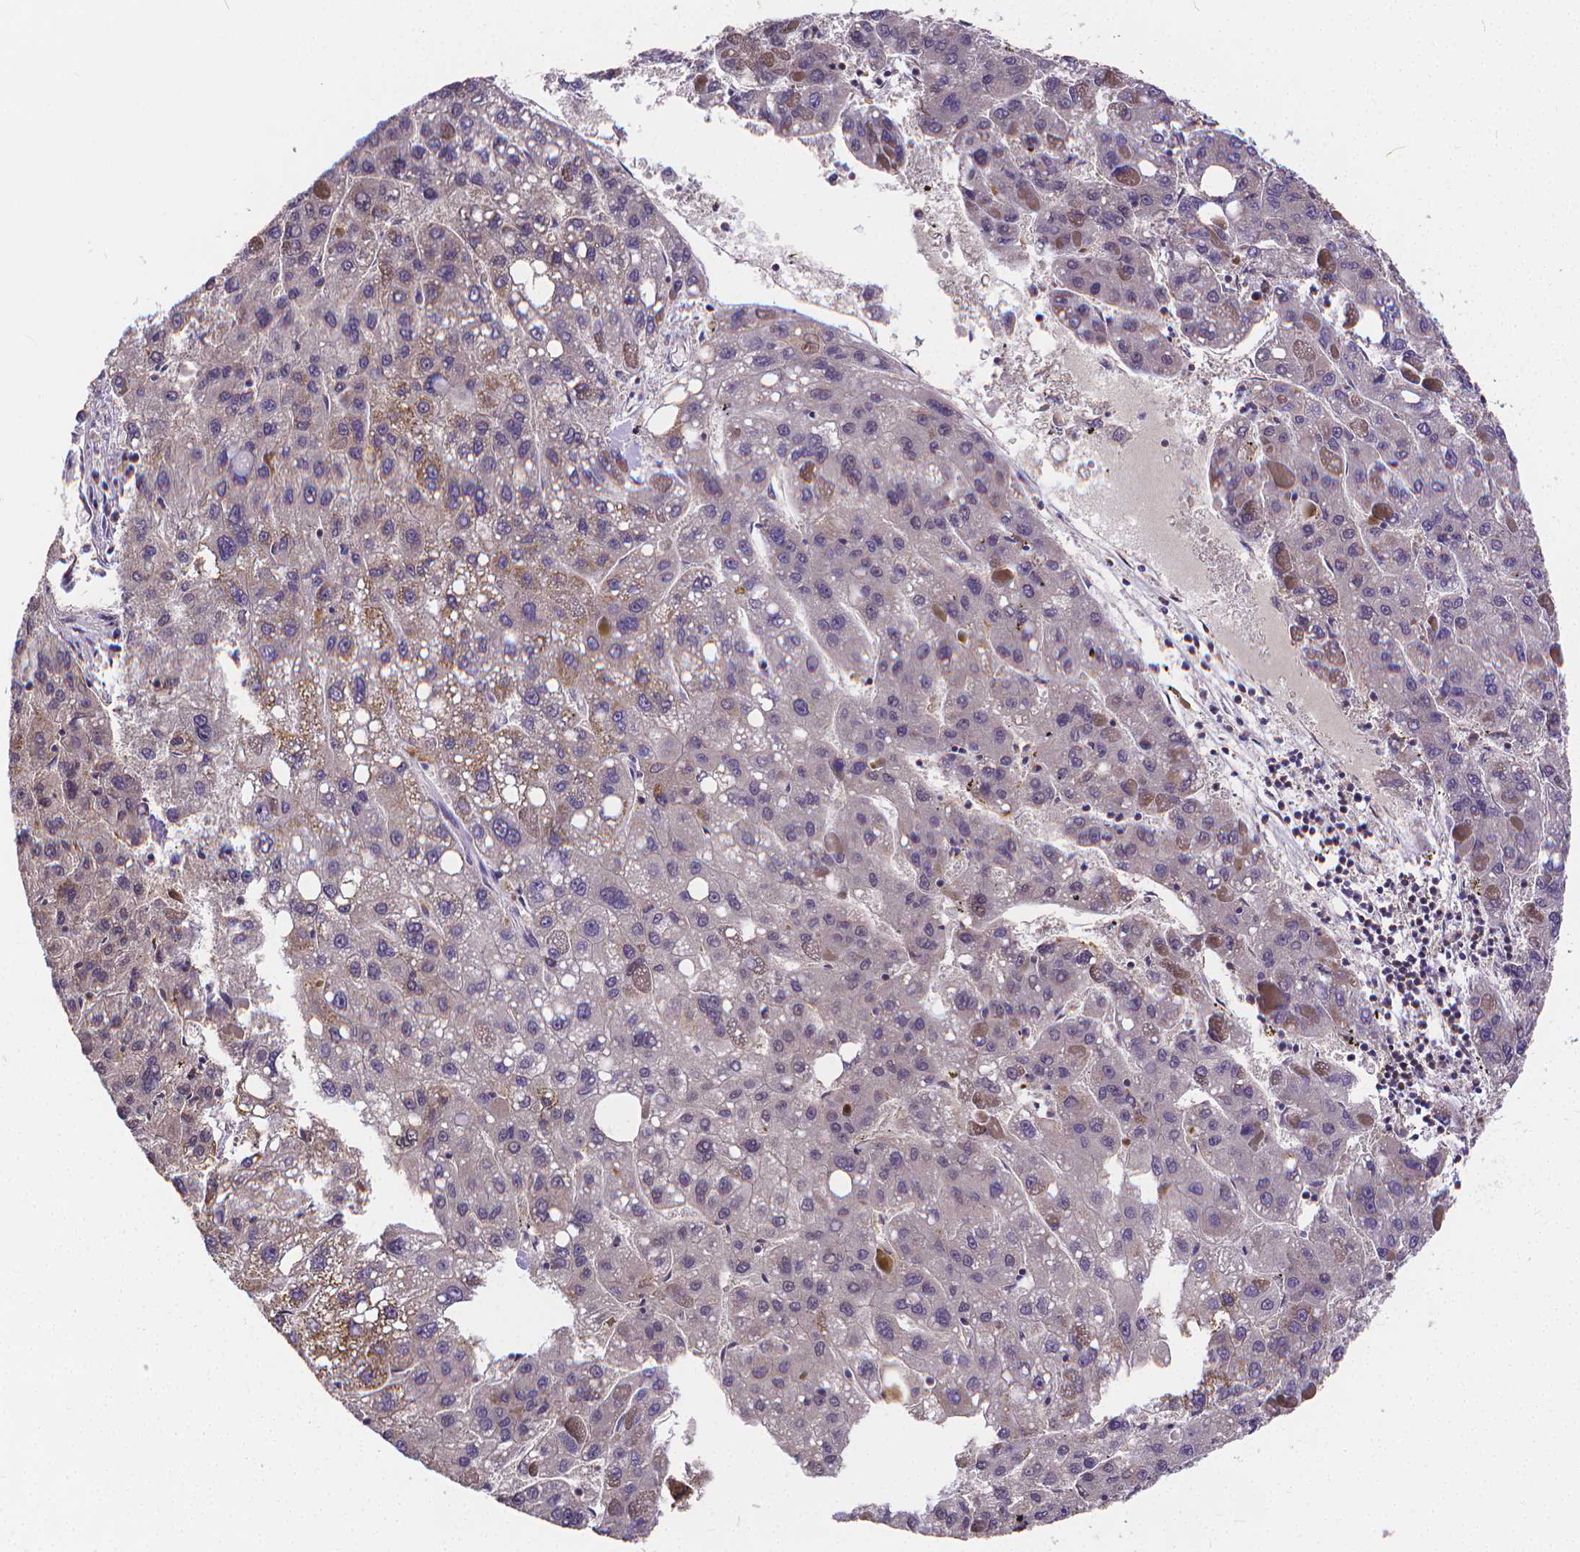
{"staining": {"intensity": "negative", "quantity": "none", "location": "none"}, "tissue": "liver cancer", "cell_type": "Tumor cells", "image_type": "cancer", "snomed": [{"axis": "morphology", "description": "Carcinoma, Hepatocellular, NOS"}, {"axis": "topography", "description": "Liver"}], "caption": "Tumor cells are negative for brown protein staining in liver hepatocellular carcinoma.", "gene": "GLRB", "patient": {"sex": "female", "age": 82}}